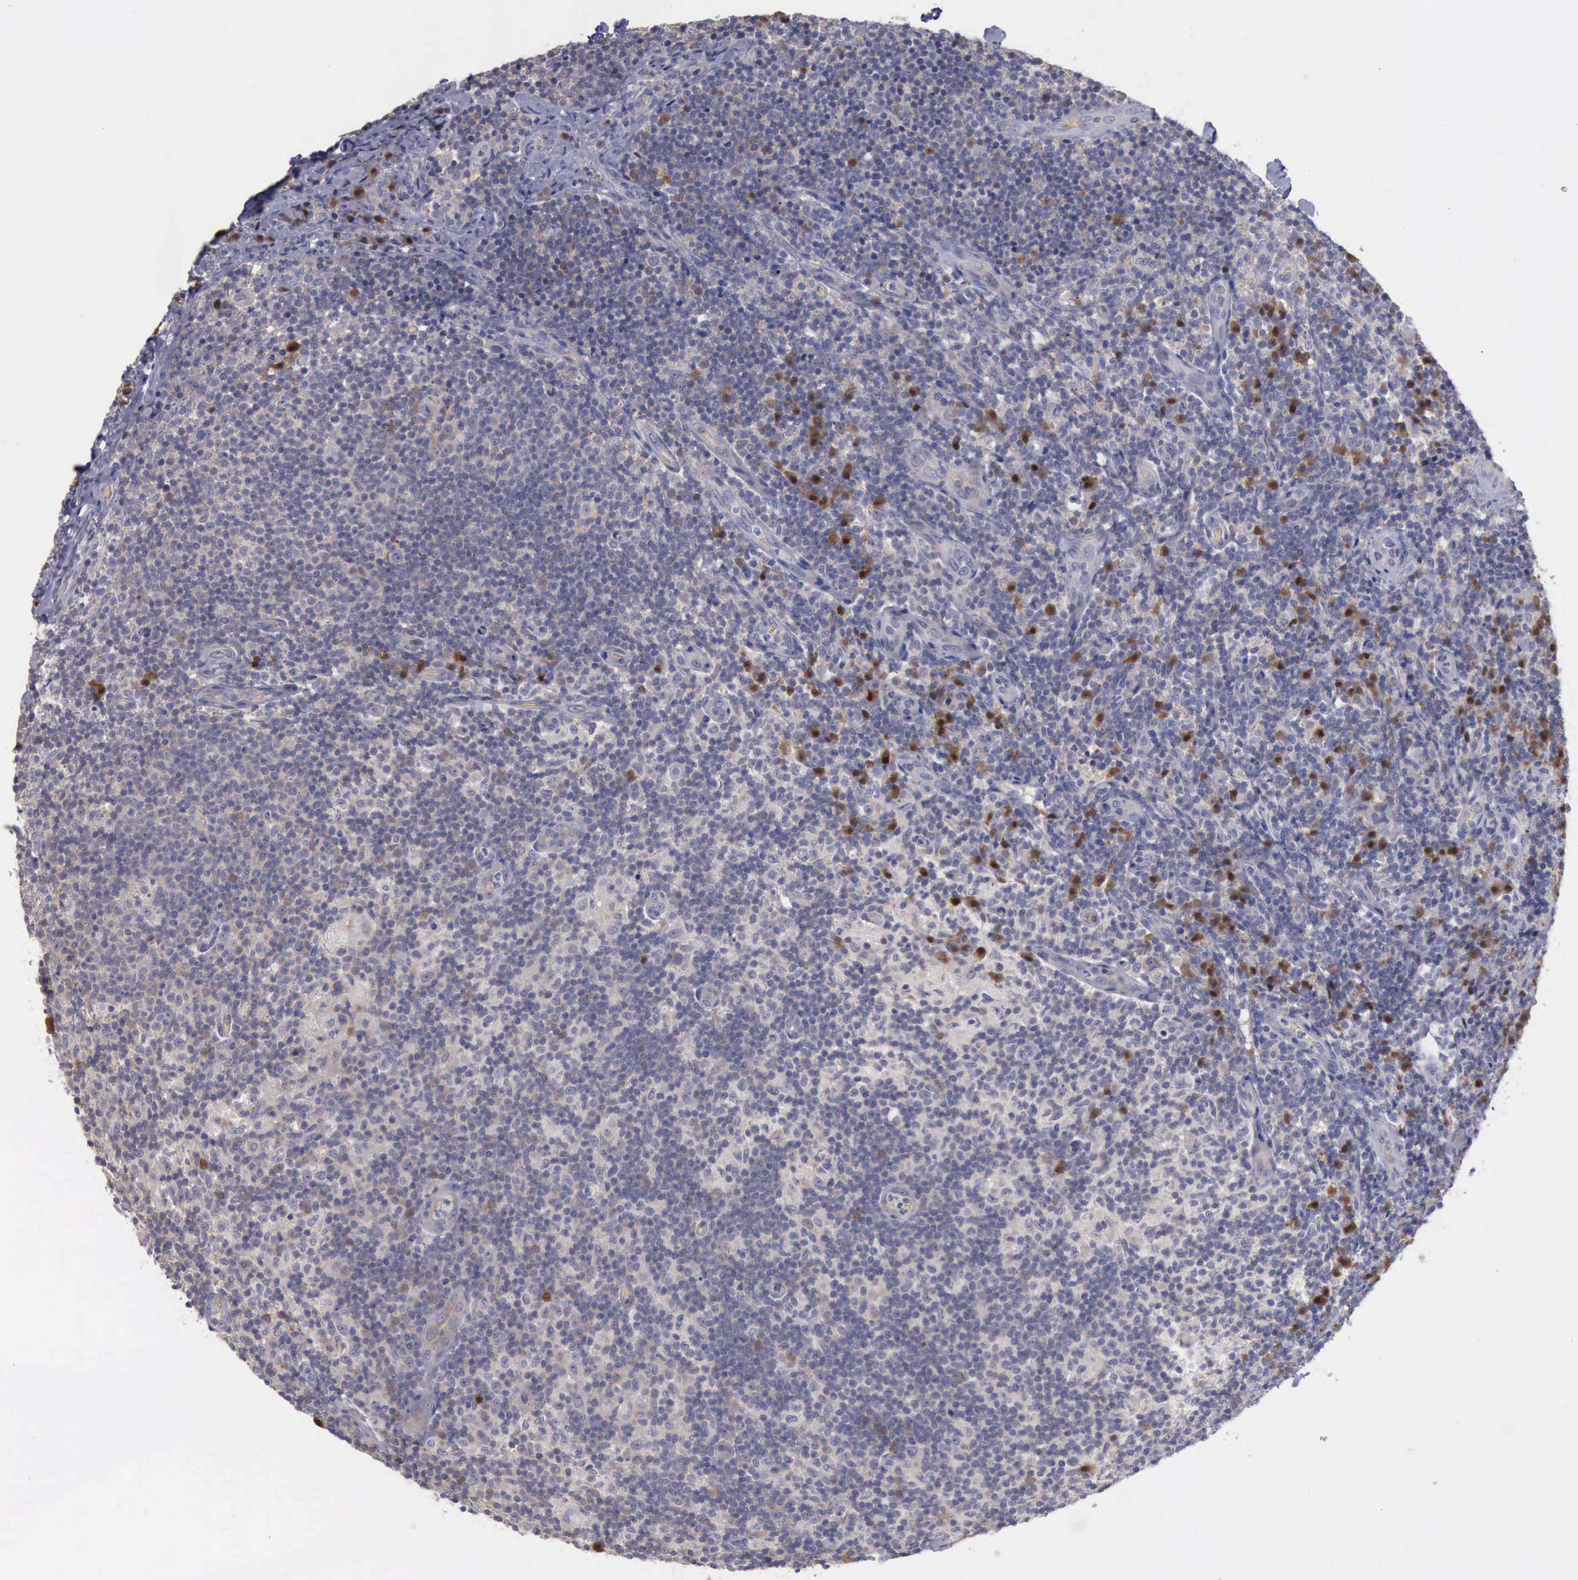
{"staining": {"intensity": "moderate", "quantity": "<25%", "location": "cytoplasmic/membranous"}, "tissue": "lymph node", "cell_type": "Germinal center cells", "image_type": "normal", "snomed": [{"axis": "morphology", "description": "Normal tissue, NOS"}, {"axis": "morphology", "description": "Inflammation, NOS"}, {"axis": "topography", "description": "Lymph node"}], "caption": "Immunohistochemical staining of unremarkable human lymph node reveals low levels of moderate cytoplasmic/membranous staining in about <25% of germinal center cells. The staining was performed using DAB to visualize the protein expression in brown, while the nuclei were stained in blue with hematoxylin (Magnification: 20x).", "gene": "CEP128", "patient": {"sex": "male", "age": 46}}